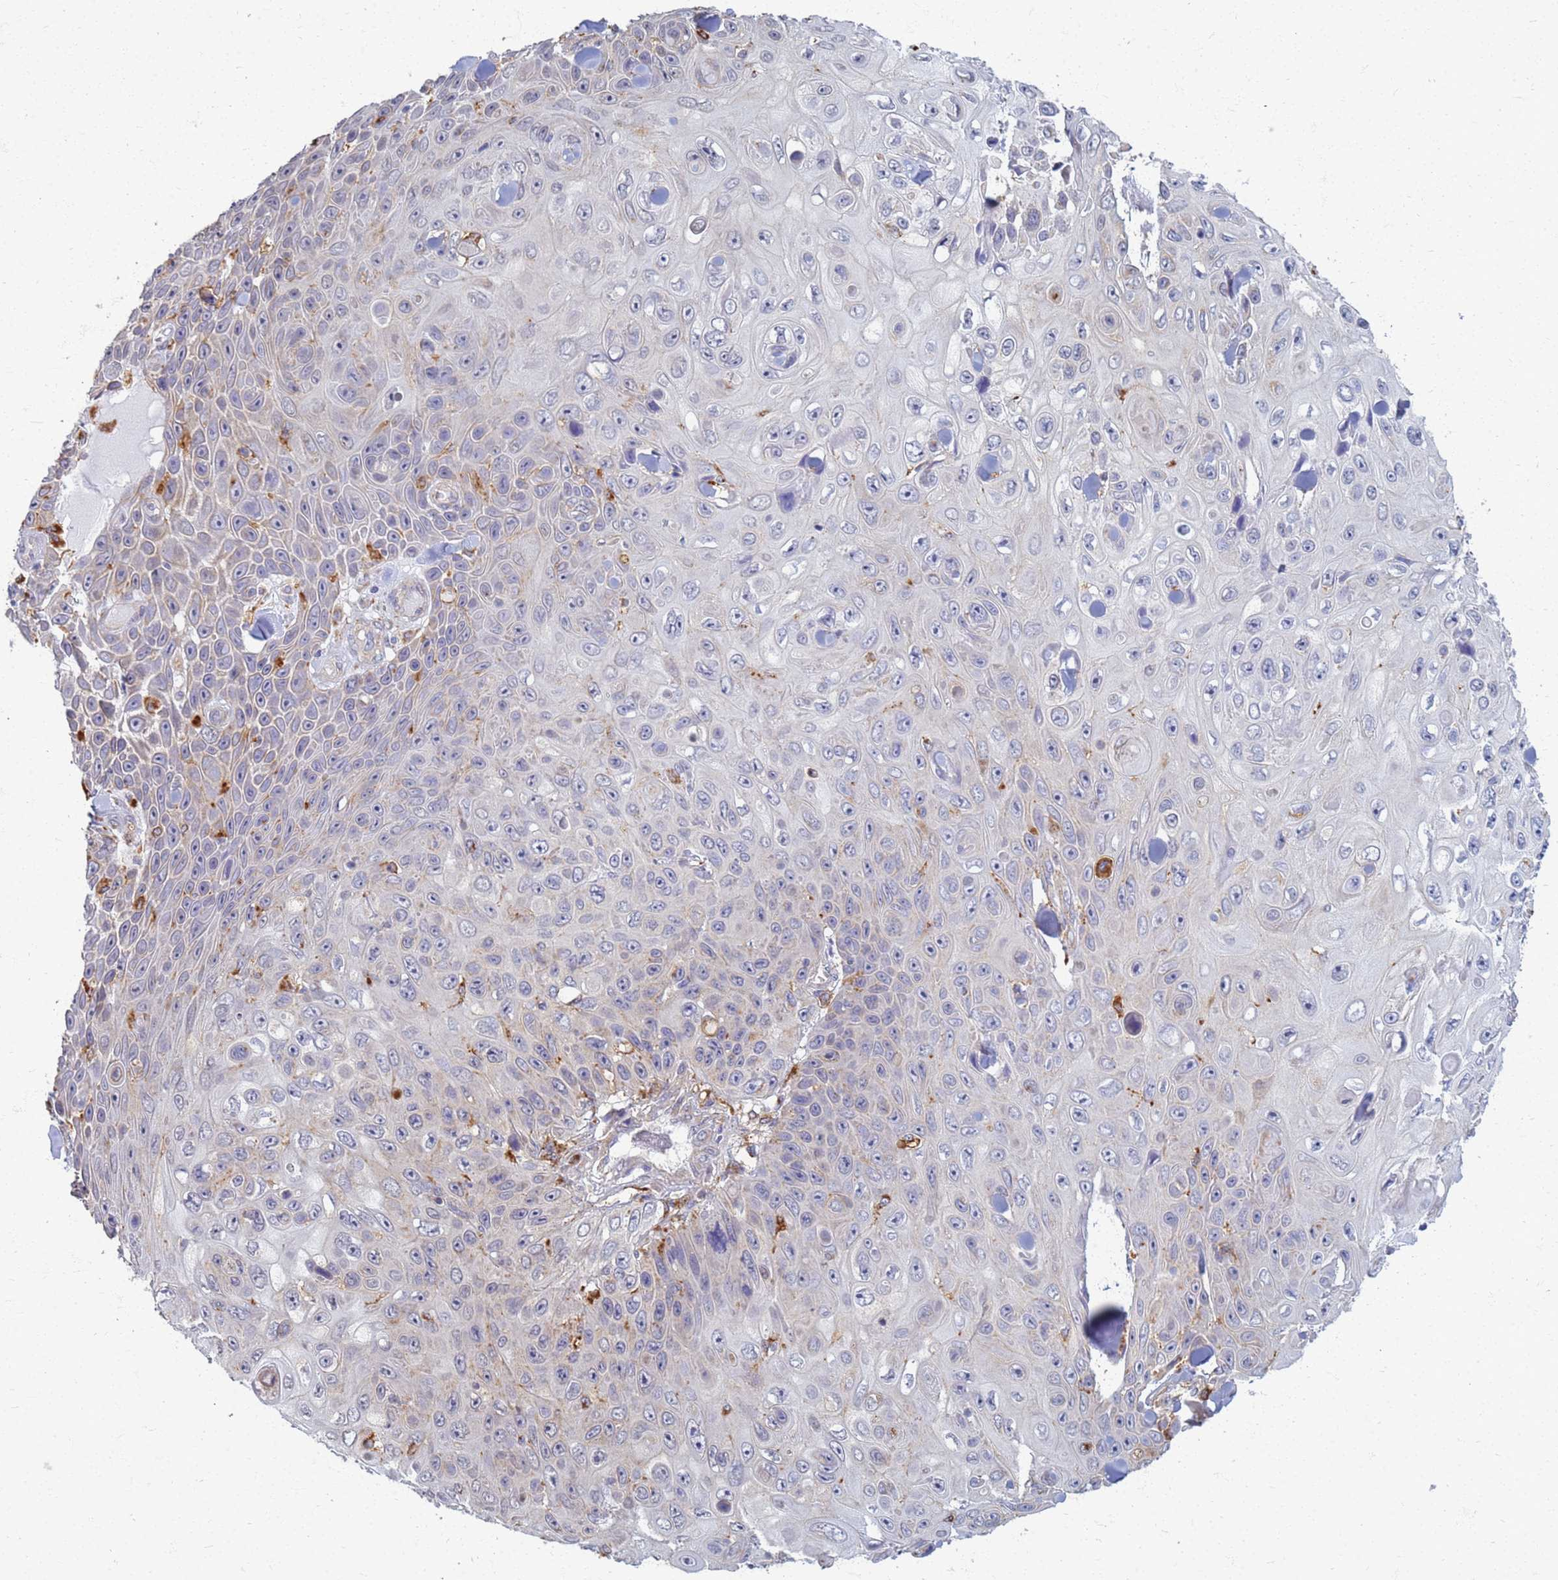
{"staining": {"intensity": "negative", "quantity": "none", "location": "none"}, "tissue": "skin cancer", "cell_type": "Tumor cells", "image_type": "cancer", "snomed": [{"axis": "morphology", "description": "Squamous cell carcinoma, NOS"}, {"axis": "topography", "description": "Skin"}], "caption": "IHC micrograph of neoplastic tissue: human skin cancer stained with DAB displays no significant protein expression in tumor cells.", "gene": "ATP6V1E1", "patient": {"sex": "male", "age": 82}}